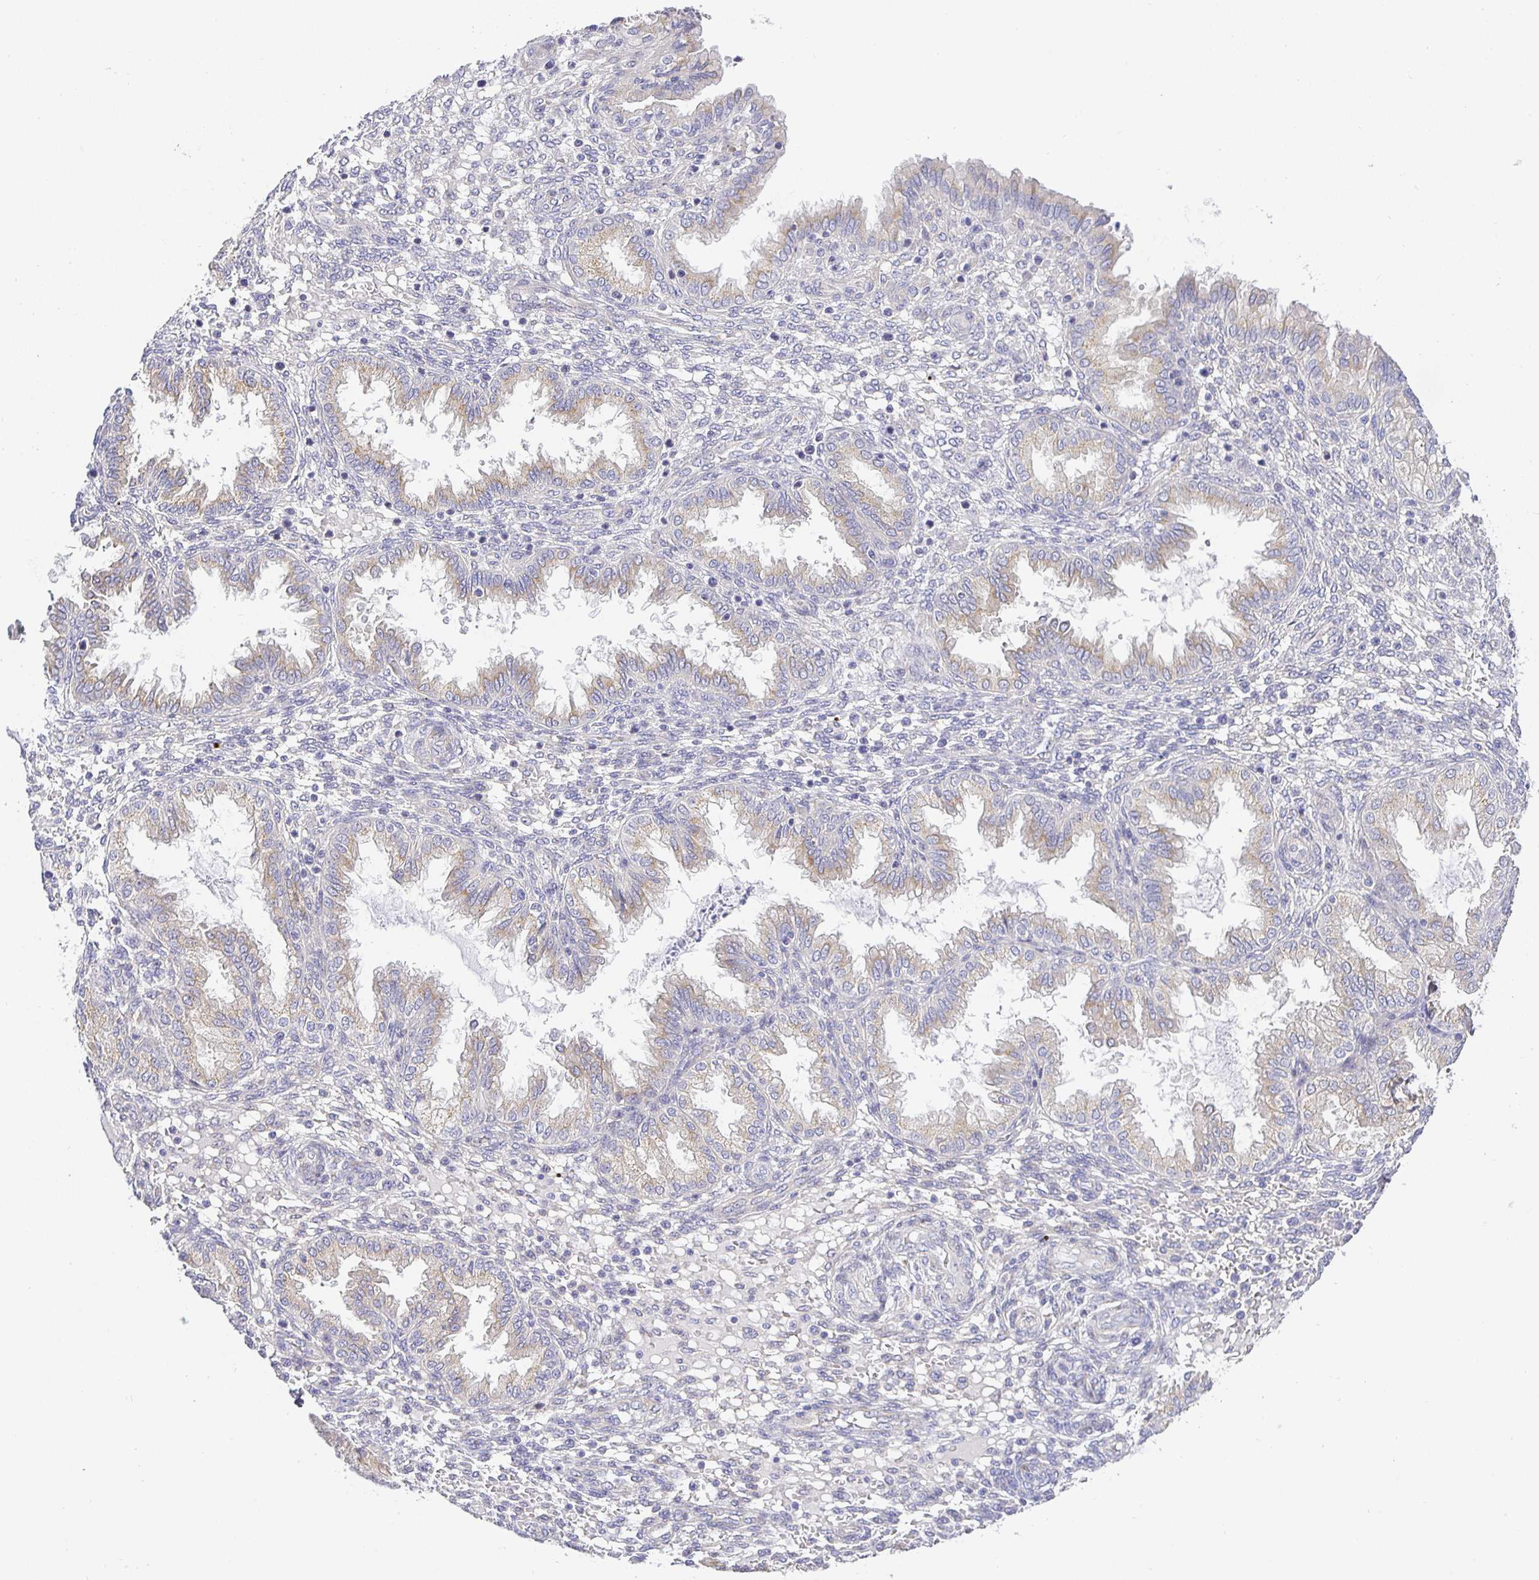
{"staining": {"intensity": "negative", "quantity": "none", "location": "none"}, "tissue": "endometrium", "cell_type": "Cells in endometrial stroma", "image_type": "normal", "snomed": [{"axis": "morphology", "description": "Normal tissue, NOS"}, {"axis": "topography", "description": "Endometrium"}], "caption": "The image reveals no significant staining in cells in endometrial stroma of endometrium. (DAB immunohistochemistry visualized using brightfield microscopy, high magnification).", "gene": "OPALIN", "patient": {"sex": "female", "age": 33}}